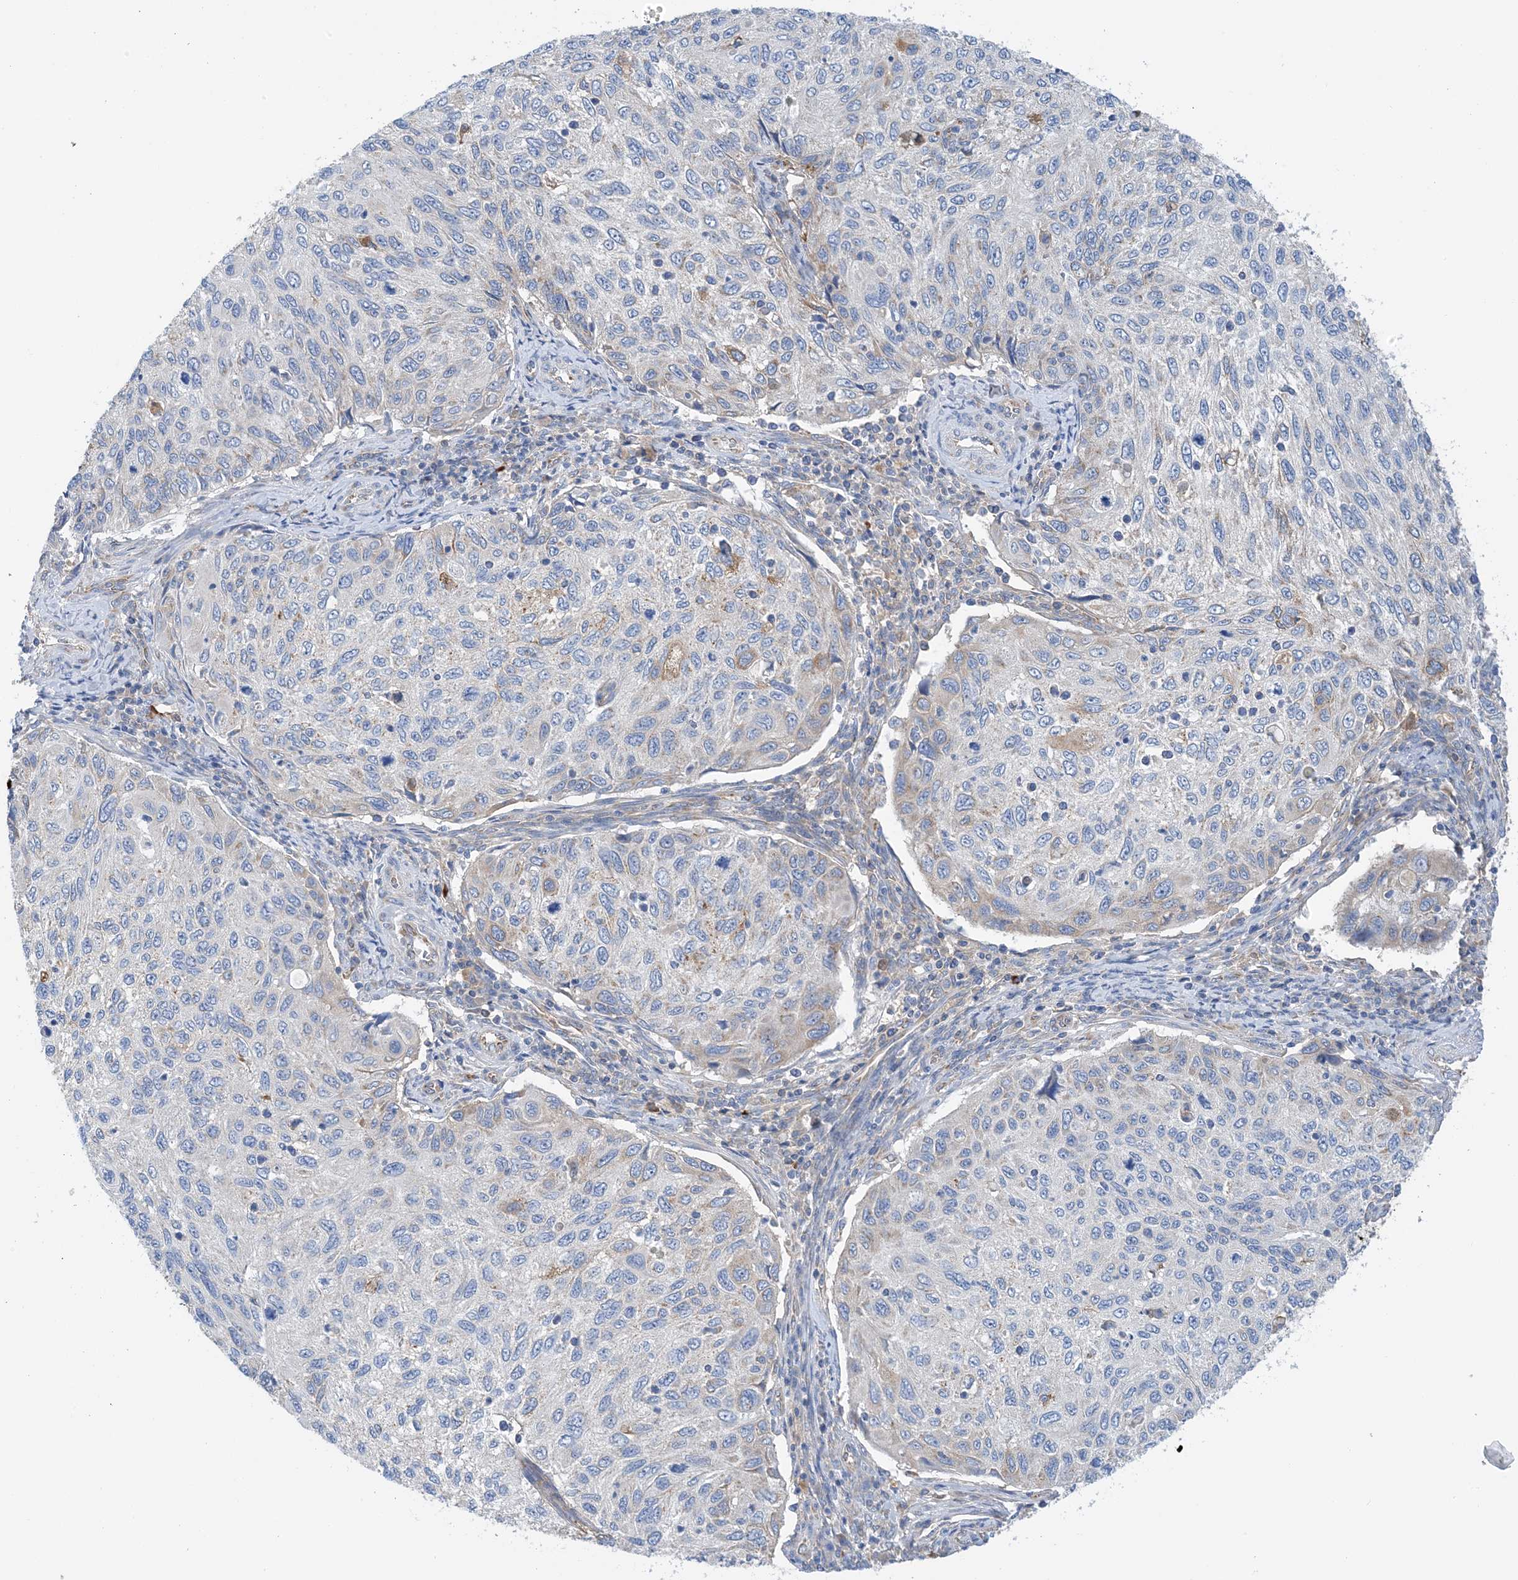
{"staining": {"intensity": "negative", "quantity": "none", "location": "none"}, "tissue": "cervical cancer", "cell_type": "Tumor cells", "image_type": "cancer", "snomed": [{"axis": "morphology", "description": "Squamous cell carcinoma, NOS"}, {"axis": "topography", "description": "Cervix"}], "caption": "There is no significant expression in tumor cells of cervical squamous cell carcinoma.", "gene": "SLC5A11", "patient": {"sex": "female", "age": 70}}